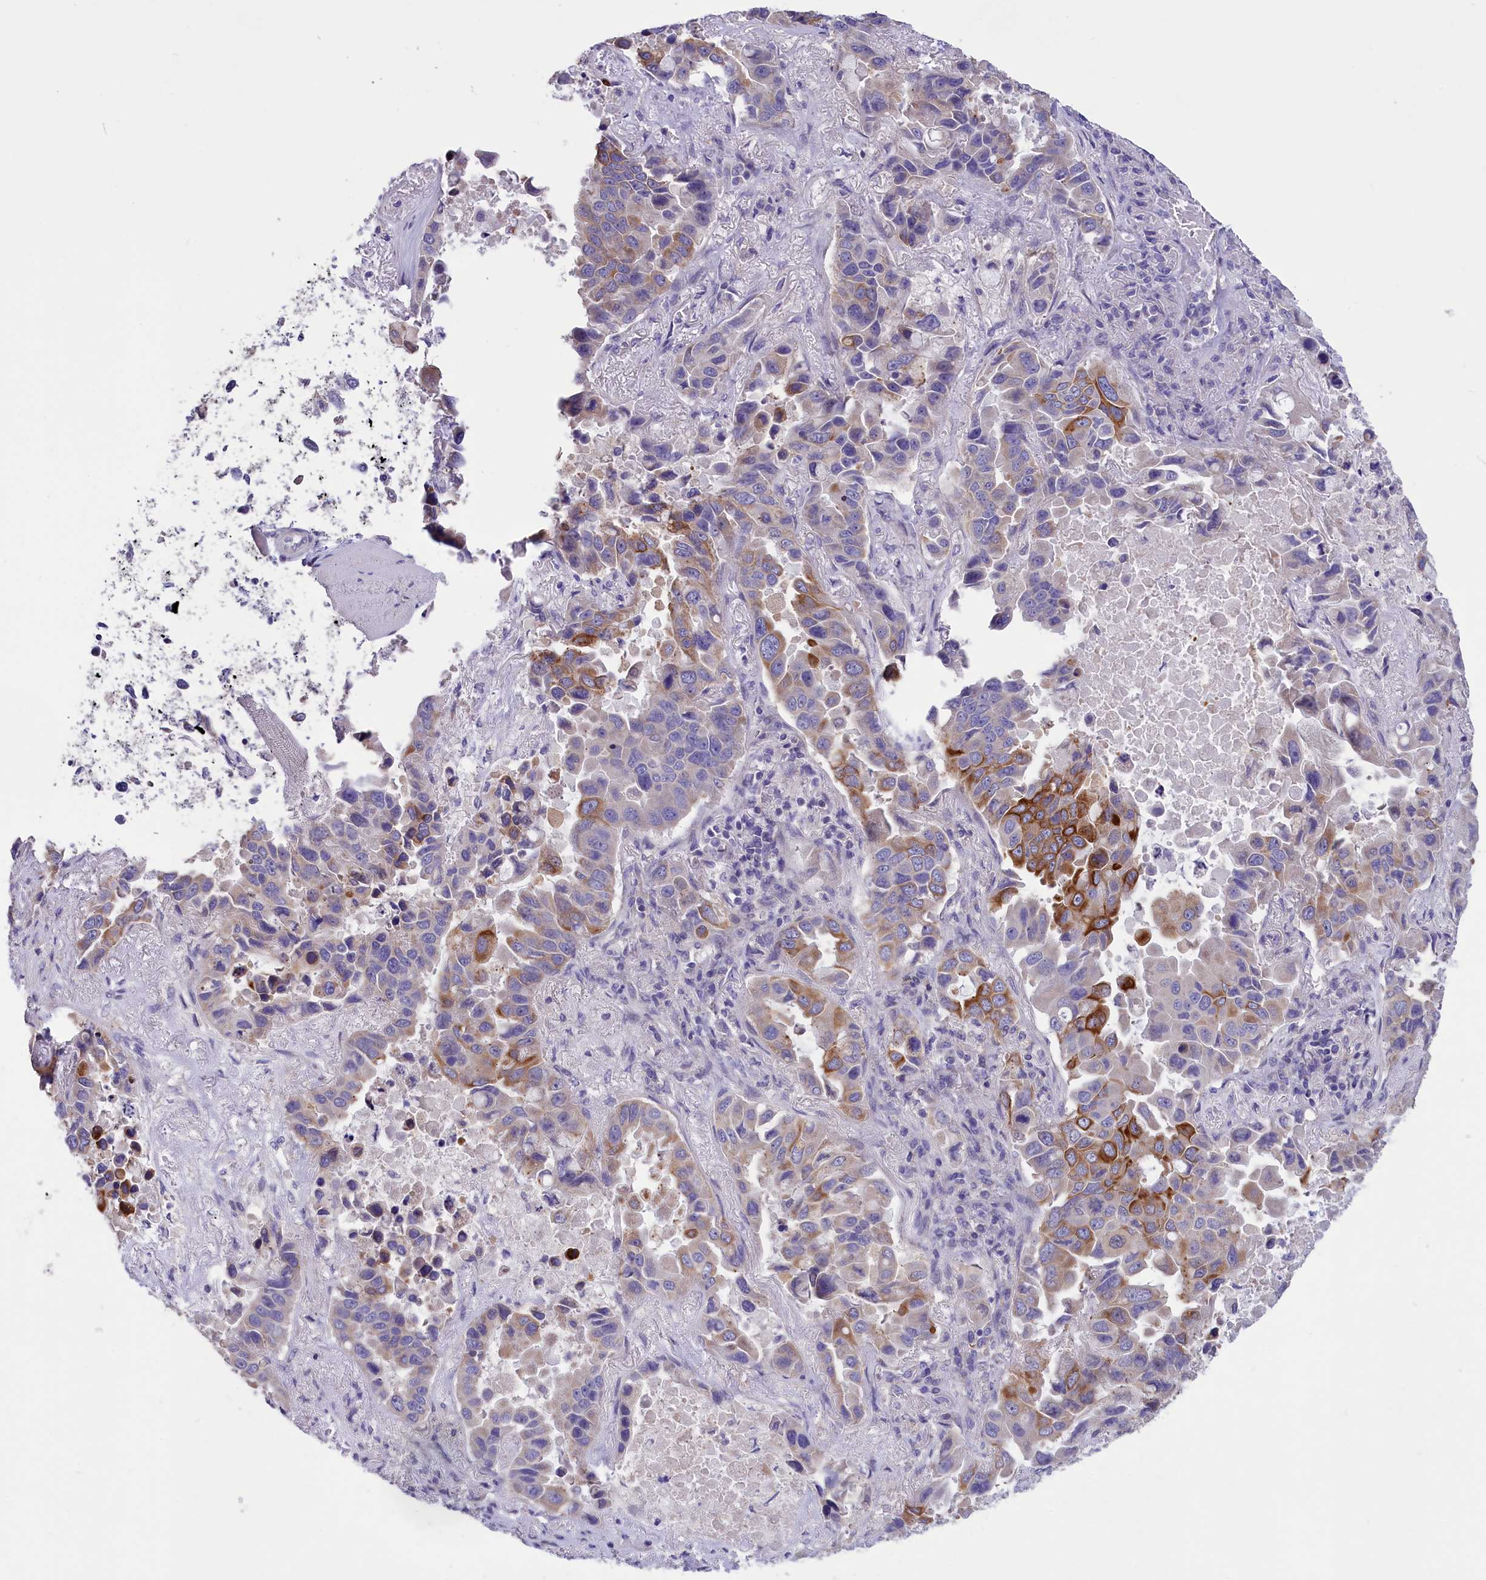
{"staining": {"intensity": "moderate", "quantity": "<25%", "location": "cytoplasmic/membranous"}, "tissue": "lung cancer", "cell_type": "Tumor cells", "image_type": "cancer", "snomed": [{"axis": "morphology", "description": "Adenocarcinoma, NOS"}, {"axis": "topography", "description": "Lung"}], "caption": "This is a photomicrograph of immunohistochemistry staining of lung cancer (adenocarcinoma), which shows moderate positivity in the cytoplasmic/membranous of tumor cells.", "gene": "CYP2U1", "patient": {"sex": "male", "age": 64}}